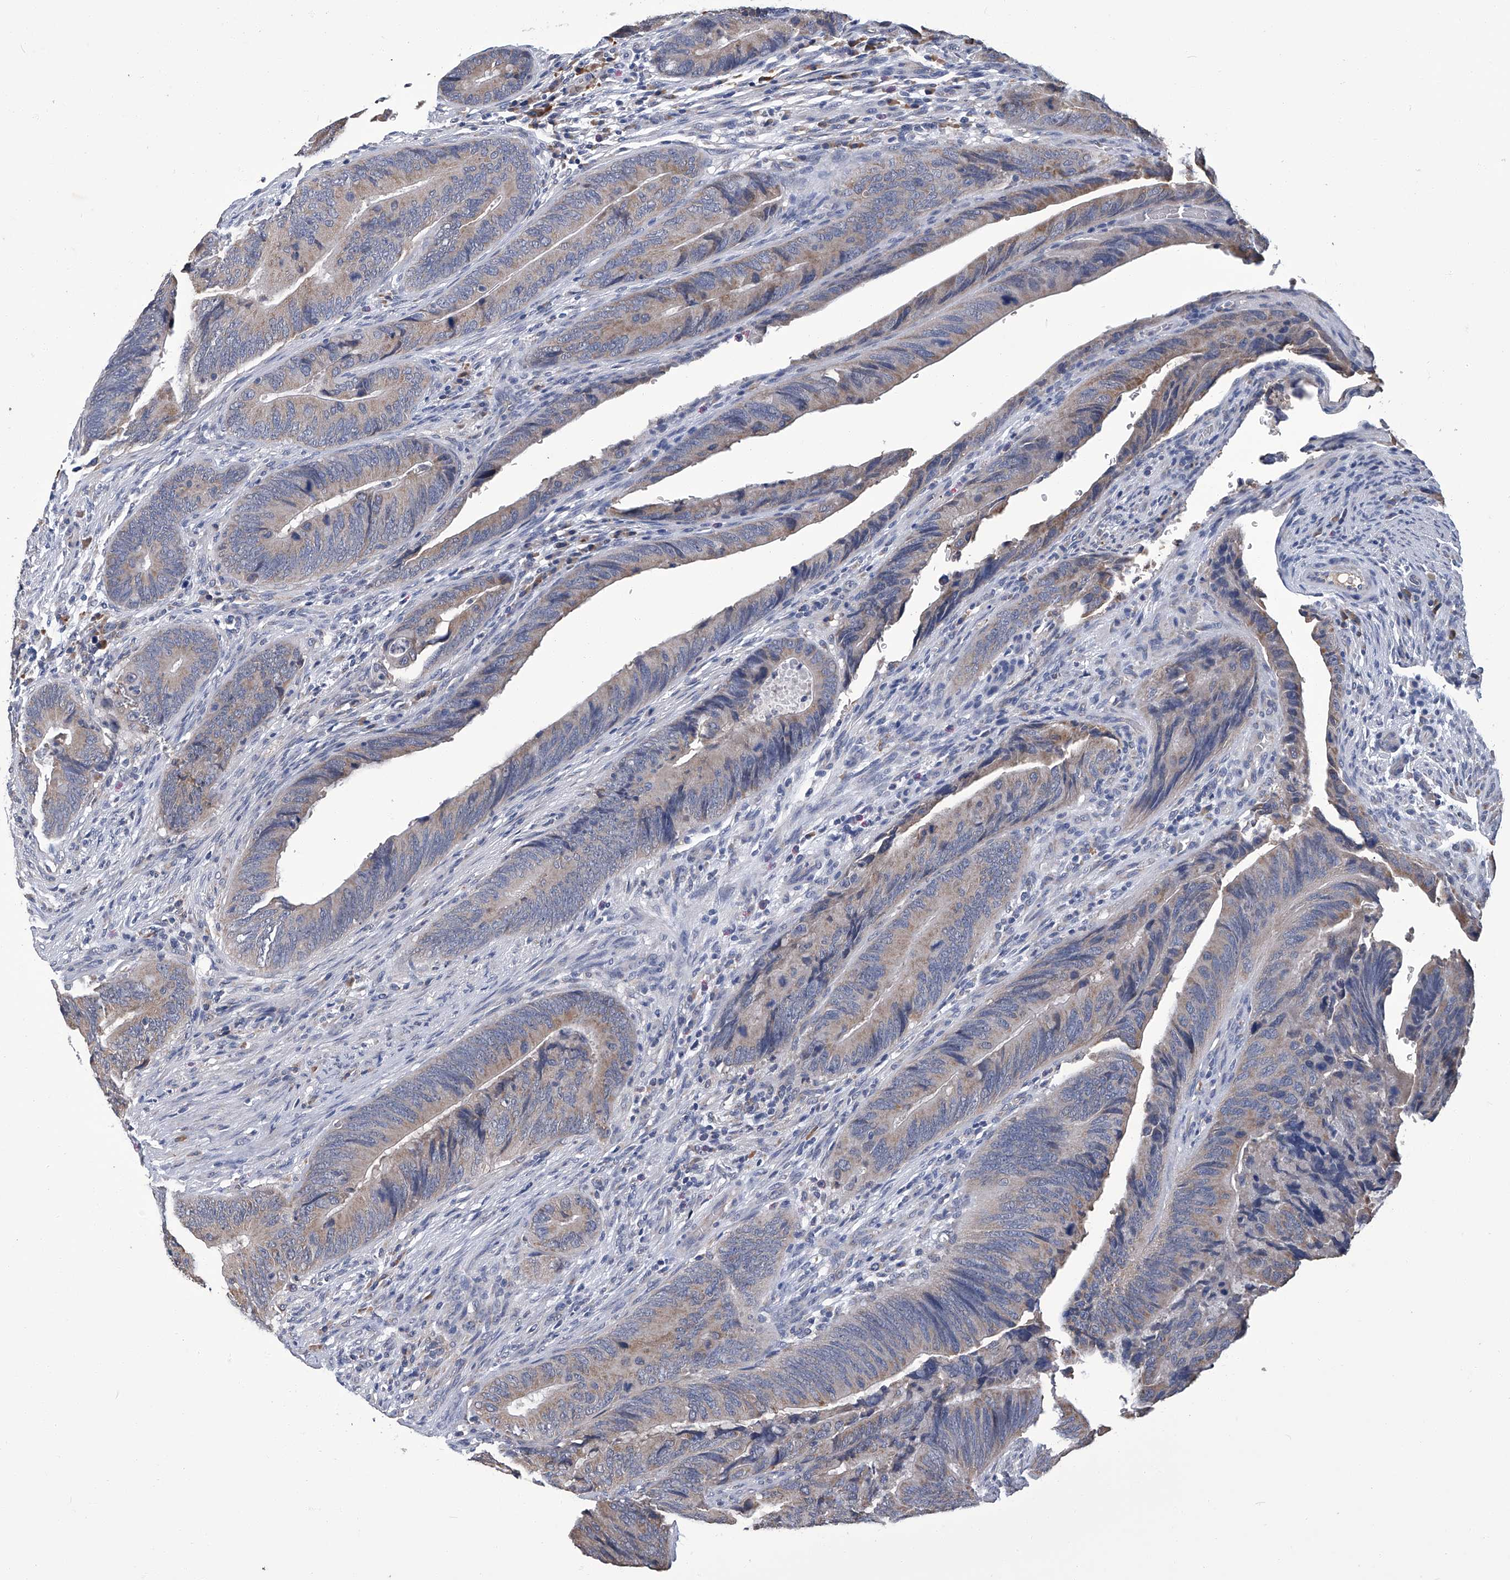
{"staining": {"intensity": "weak", "quantity": "<25%", "location": "cytoplasmic/membranous"}, "tissue": "colorectal cancer", "cell_type": "Tumor cells", "image_type": "cancer", "snomed": [{"axis": "morphology", "description": "Normal tissue, NOS"}, {"axis": "morphology", "description": "Adenocarcinoma, NOS"}, {"axis": "topography", "description": "Colon"}], "caption": "Tumor cells are negative for brown protein staining in colorectal cancer.", "gene": "OAT", "patient": {"sex": "male", "age": 56}}